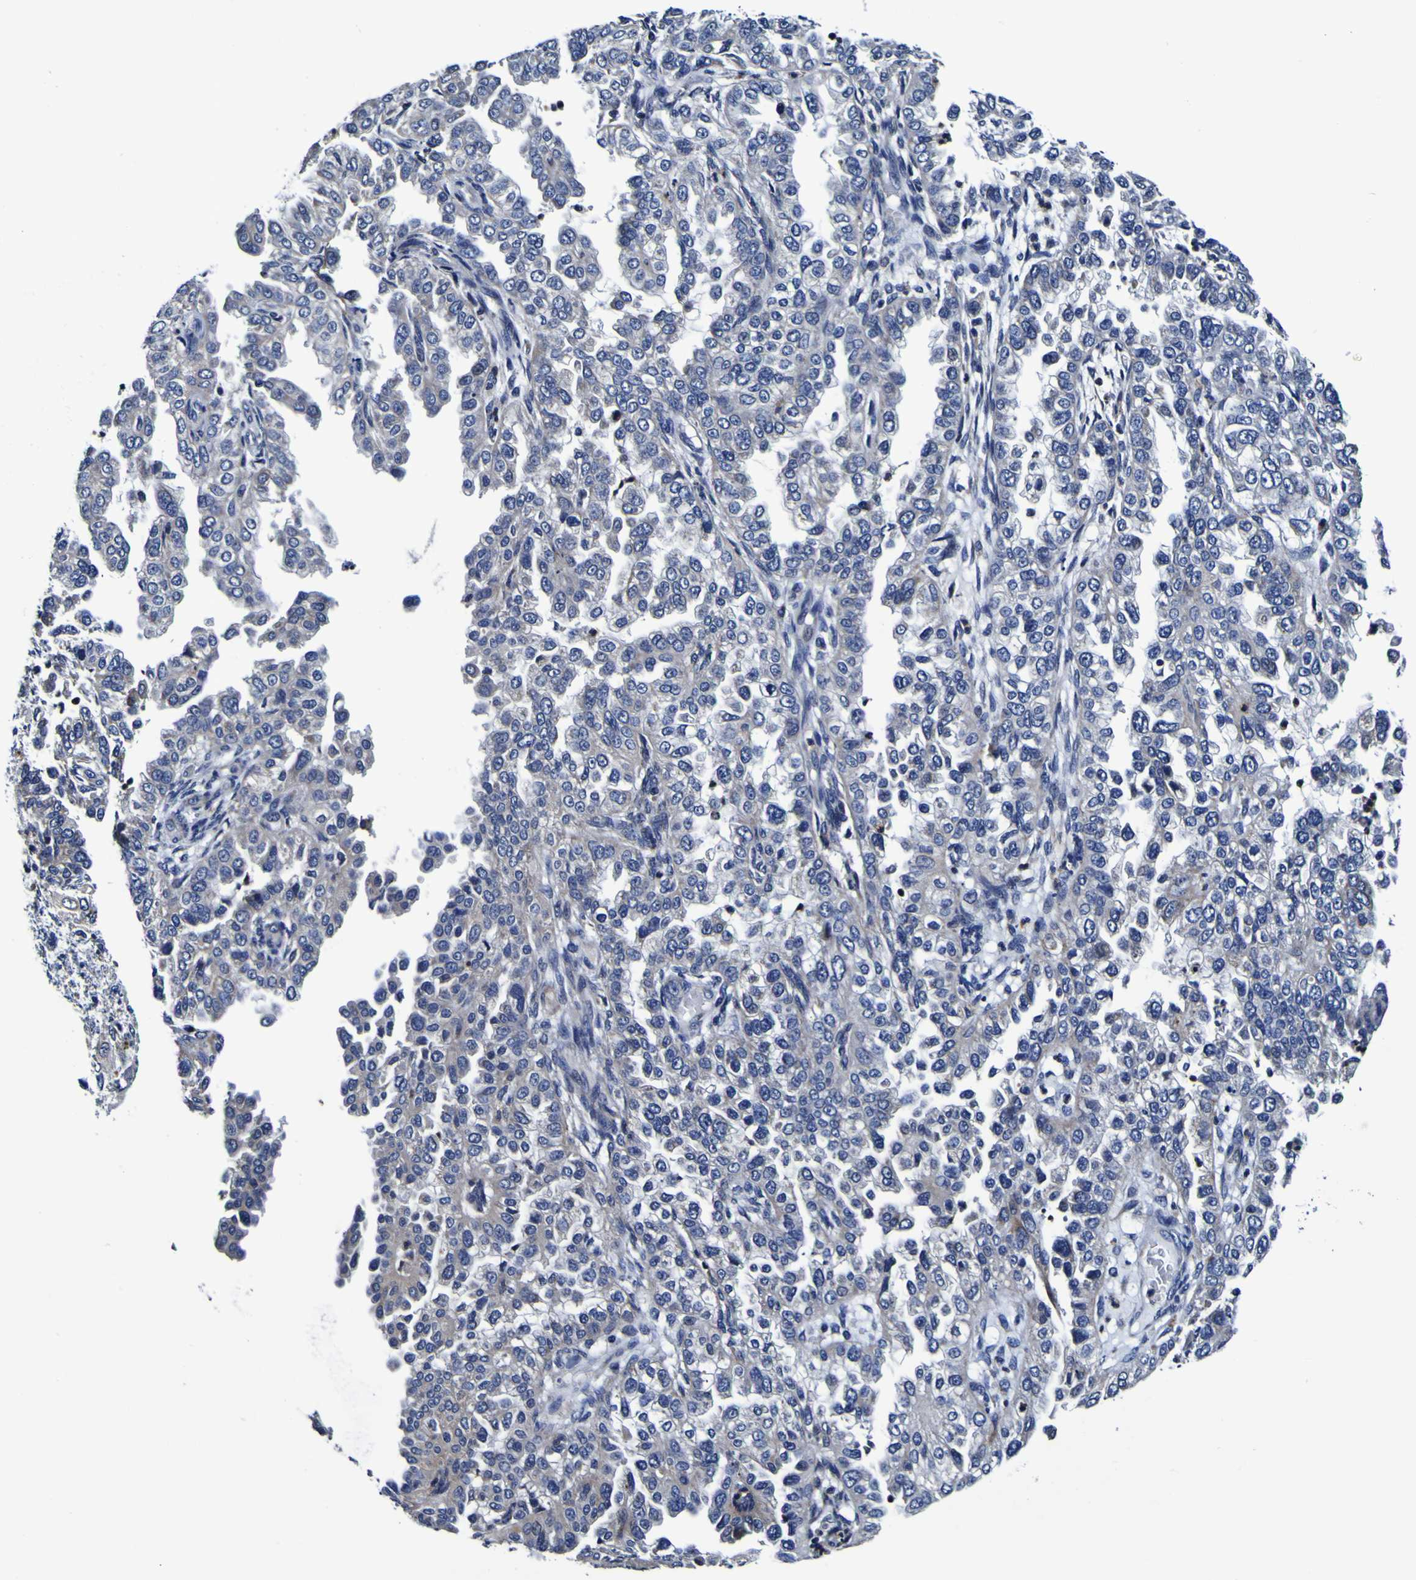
{"staining": {"intensity": "negative", "quantity": "none", "location": "none"}, "tissue": "endometrial cancer", "cell_type": "Tumor cells", "image_type": "cancer", "snomed": [{"axis": "morphology", "description": "Adenocarcinoma, NOS"}, {"axis": "topography", "description": "Endometrium"}], "caption": "Immunohistochemistry micrograph of neoplastic tissue: endometrial cancer stained with DAB exhibits no significant protein staining in tumor cells.", "gene": "PANK4", "patient": {"sex": "female", "age": 85}}